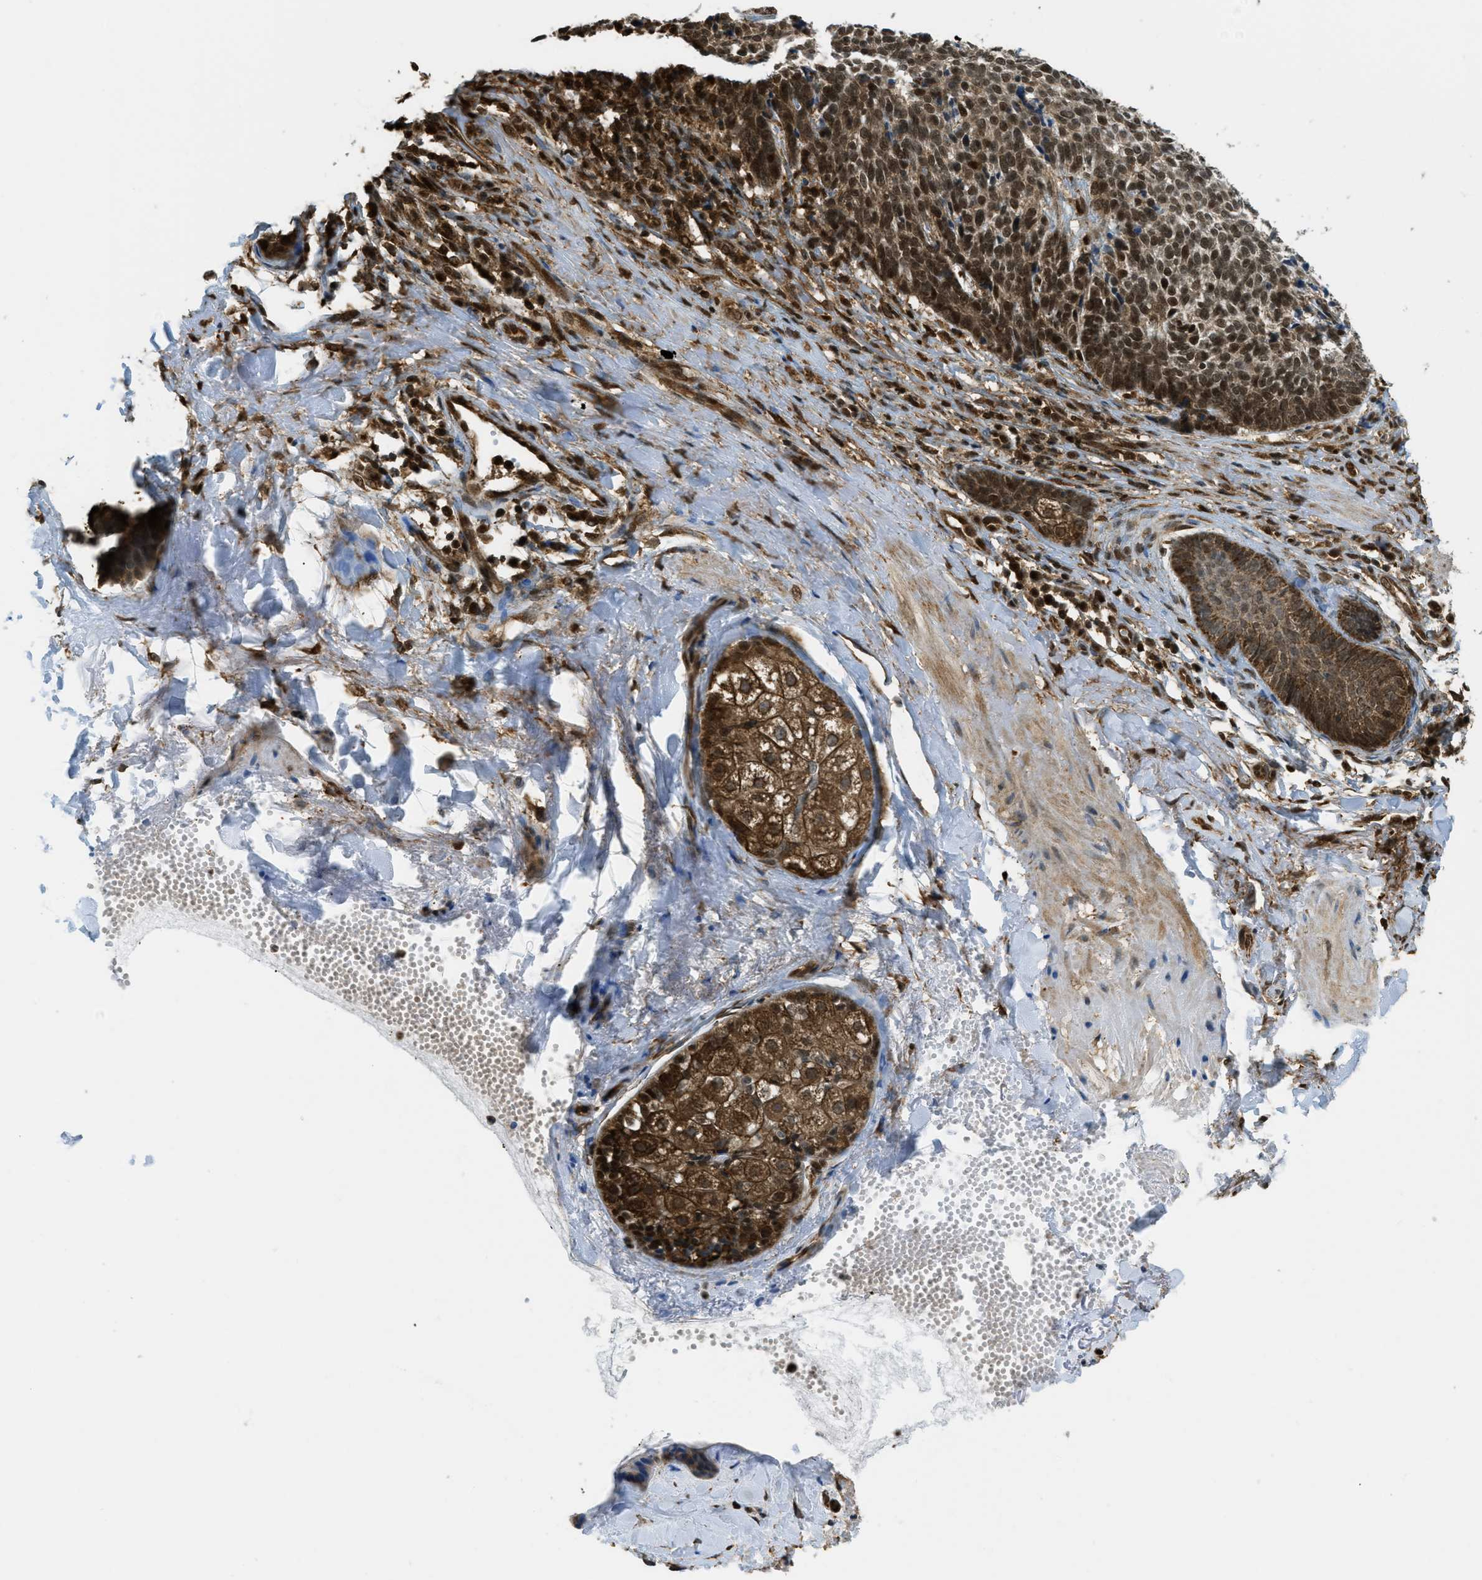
{"staining": {"intensity": "strong", "quantity": ">75%", "location": "nuclear"}, "tissue": "skin cancer", "cell_type": "Tumor cells", "image_type": "cancer", "snomed": [{"axis": "morphology", "description": "Basal cell carcinoma"}, {"axis": "topography", "description": "Skin"}], "caption": "Immunohistochemistry of human basal cell carcinoma (skin) demonstrates high levels of strong nuclear positivity in about >75% of tumor cells.", "gene": "TNPO1", "patient": {"sex": "male", "age": 84}}